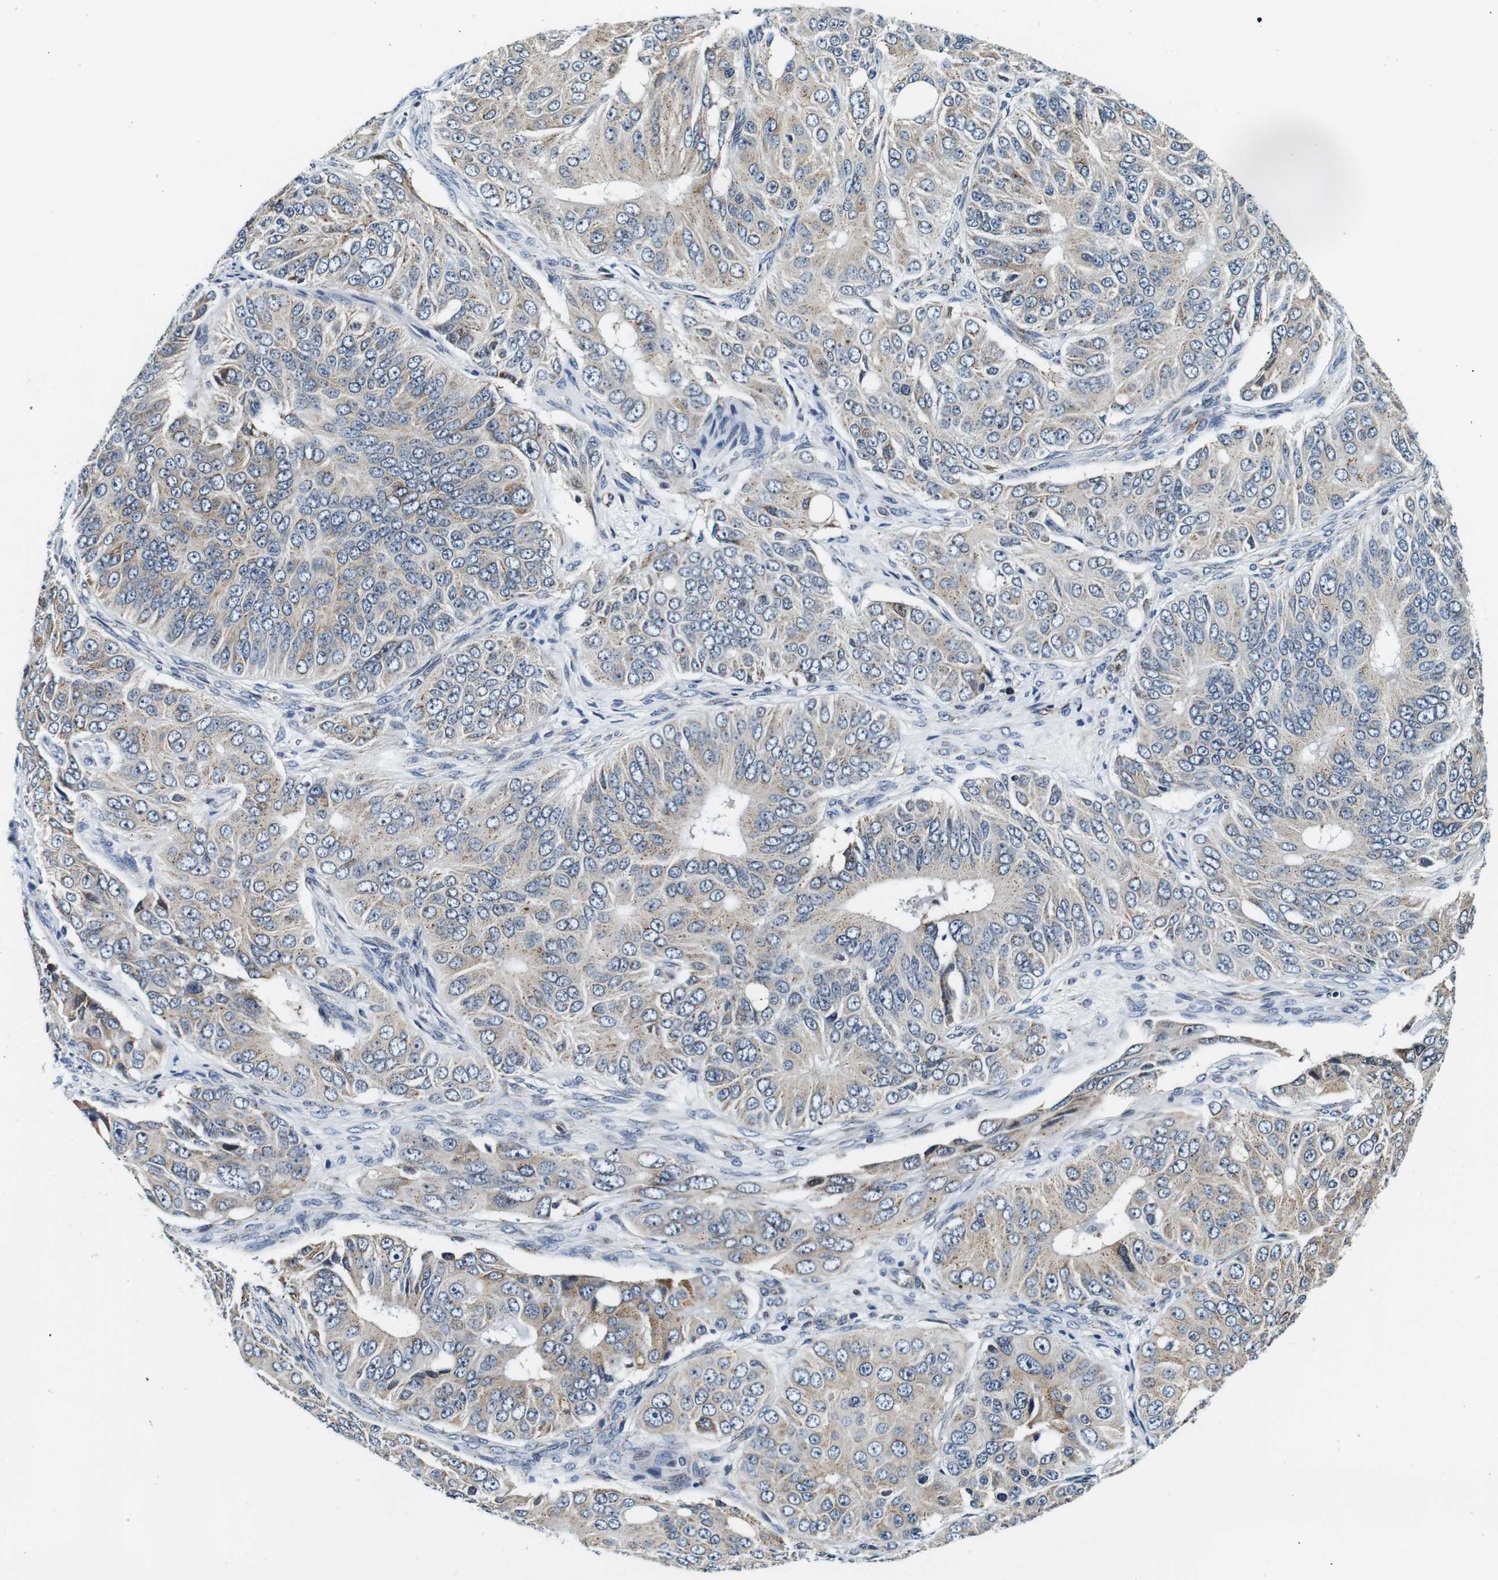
{"staining": {"intensity": "weak", "quantity": ">75%", "location": "cytoplasmic/membranous"}, "tissue": "ovarian cancer", "cell_type": "Tumor cells", "image_type": "cancer", "snomed": [{"axis": "morphology", "description": "Carcinoma, endometroid"}, {"axis": "topography", "description": "Ovary"}], "caption": "High-magnification brightfield microscopy of endometroid carcinoma (ovarian) stained with DAB (3,3'-diaminobenzidine) (brown) and counterstained with hematoxylin (blue). tumor cells exhibit weak cytoplasmic/membranous staining is seen in about>75% of cells. The protein of interest is shown in brown color, while the nuclei are stained blue.", "gene": "FAR2", "patient": {"sex": "female", "age": 51}}